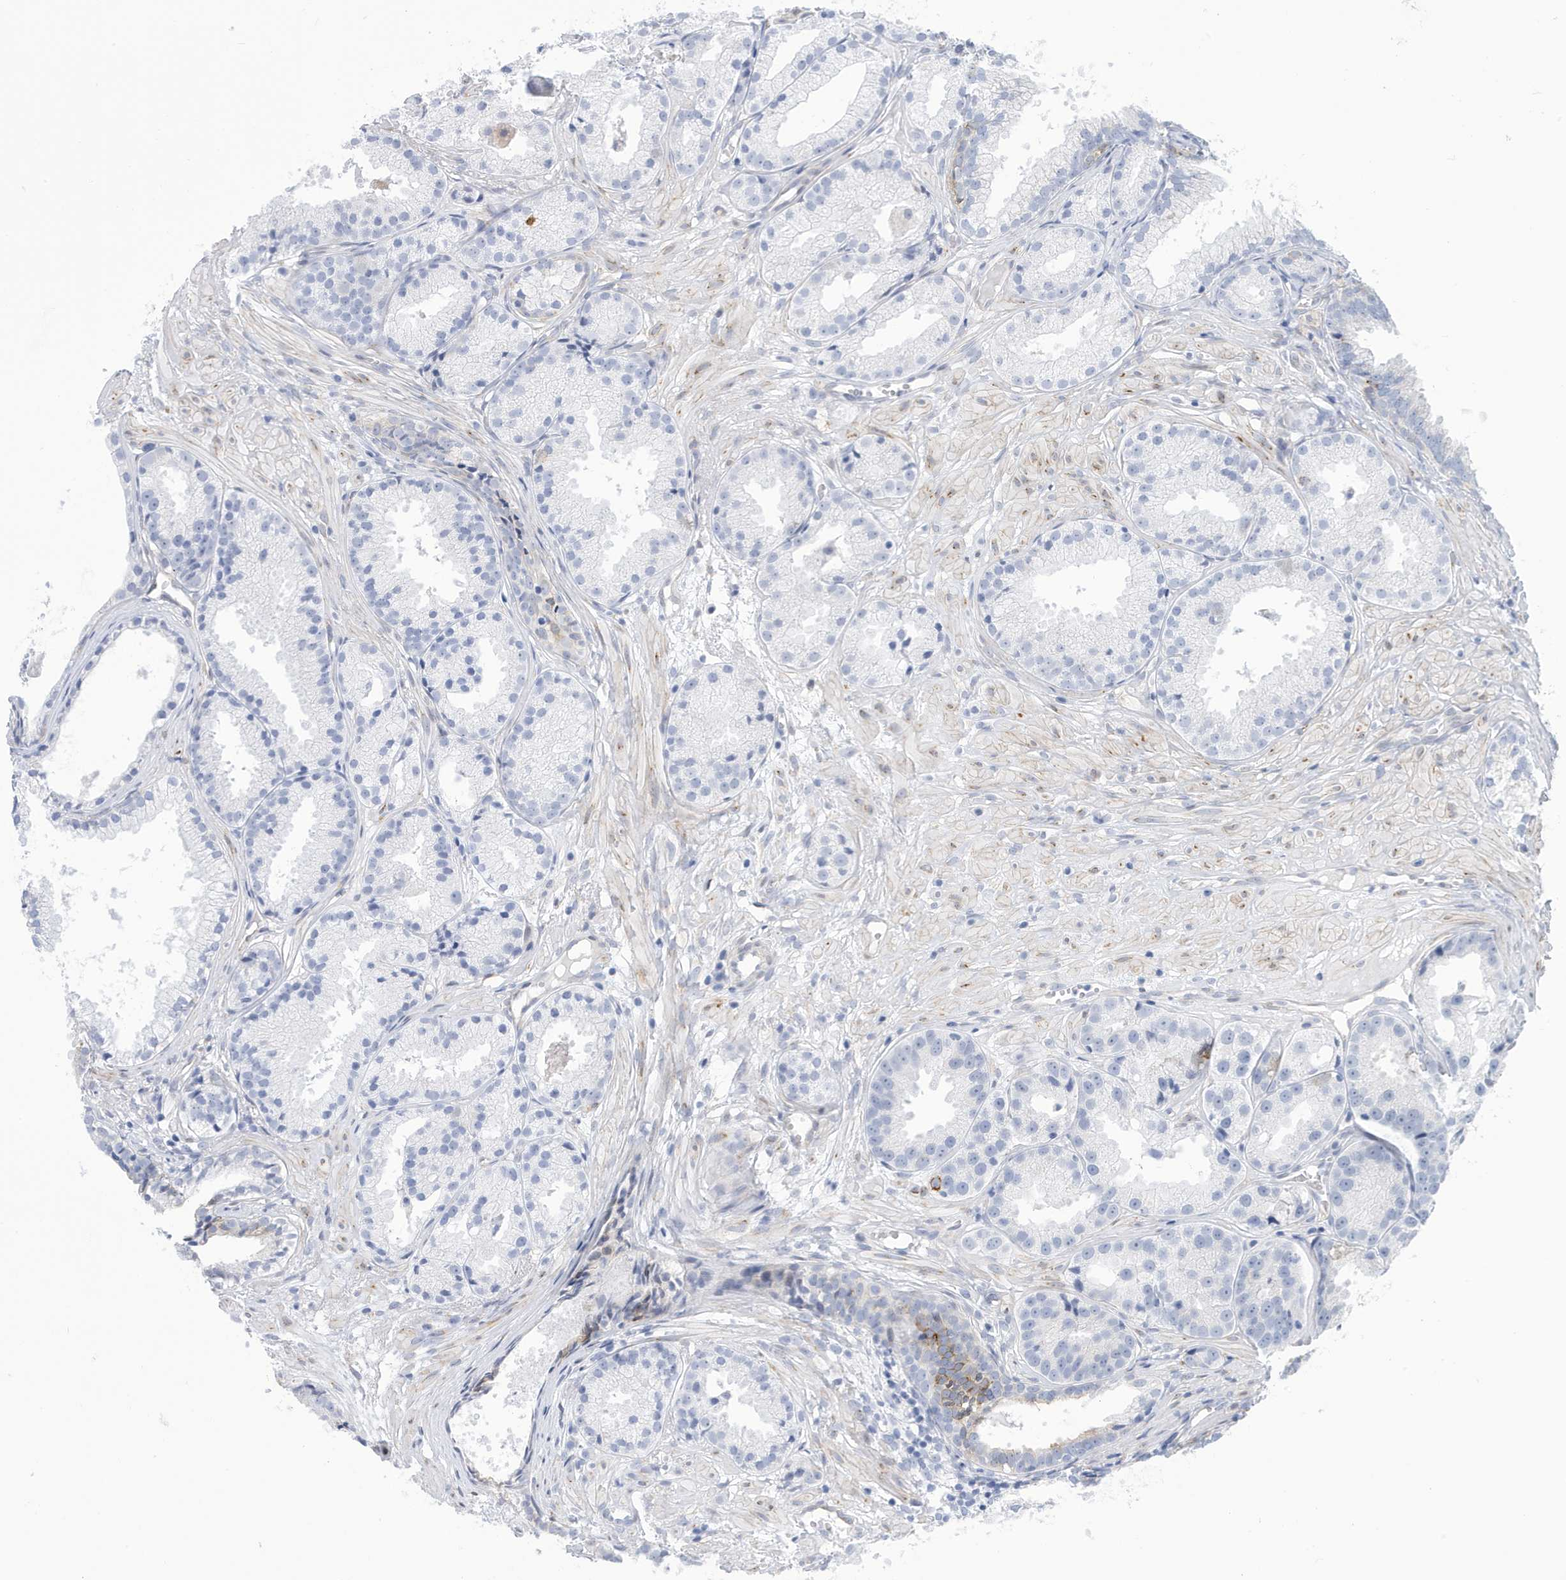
{"staining": {"intensity": "negative", "quantity": "none", "location": "none"}, "tissue": "prostate cancer", "cell_type": "Tumor cells", "image_type": "cancer", "snomed": [{"axis": "morphology", "description": "Adenocarcinoma, Medium grade"}, {"axis": "topography", "description": "Prostate"}], "caption": "High power microscopy histopathology image of an IHC histopathology image of prostate cancer, revealing no significant expression in tumor cells. (Stains: DAB (3,3'-diaminobenzidine) immunohistochemistry (IHC) with hematoxylin counter stain, Microscopy: brightfield microscopy at high magnification).", "gene": "SEMA3F", "patient": {"sex": "male", "age": 88}}